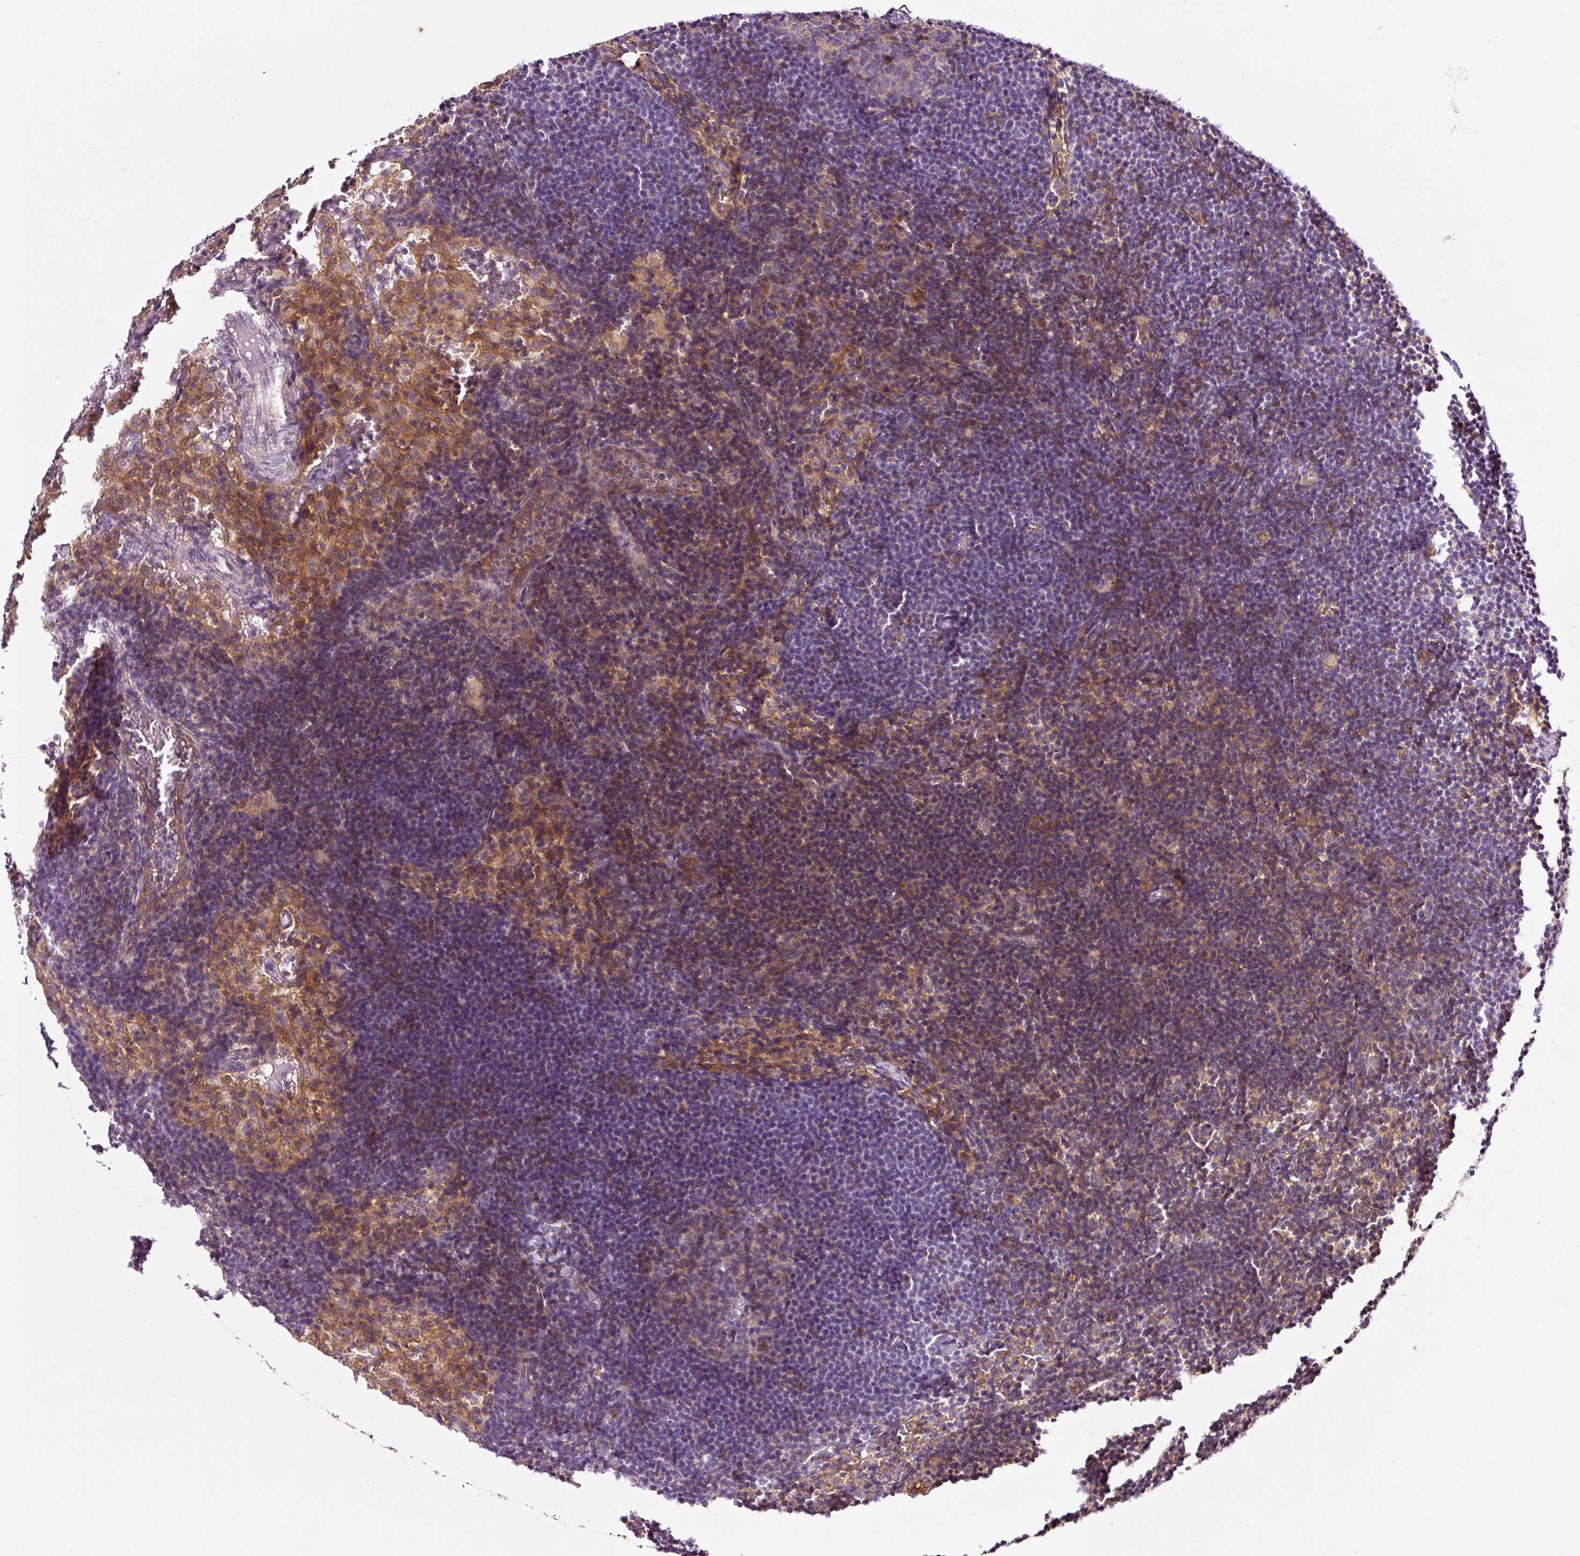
{"staining": {"intensity": "moderate", "quantity": "<25%", "location": "cytoplasmic/membranous"}, "tissue": "lymph node", "cell_type": "Germinal center cells", "image_type": "normal", "snomed": [{"axis": "morphology", "description": "Normal tissue, NOS"}, {"axis": "topography", "description": "Lymph node"}], "caption": "Immunohistochemical staining of unremarkable human lymph node exhibits low levels of moderate cytoplasmic/membranous staining in about <25% of germinal center cells.", "gene": "TBC1D2B", "patient": {"sex": "male", "age": 49}}